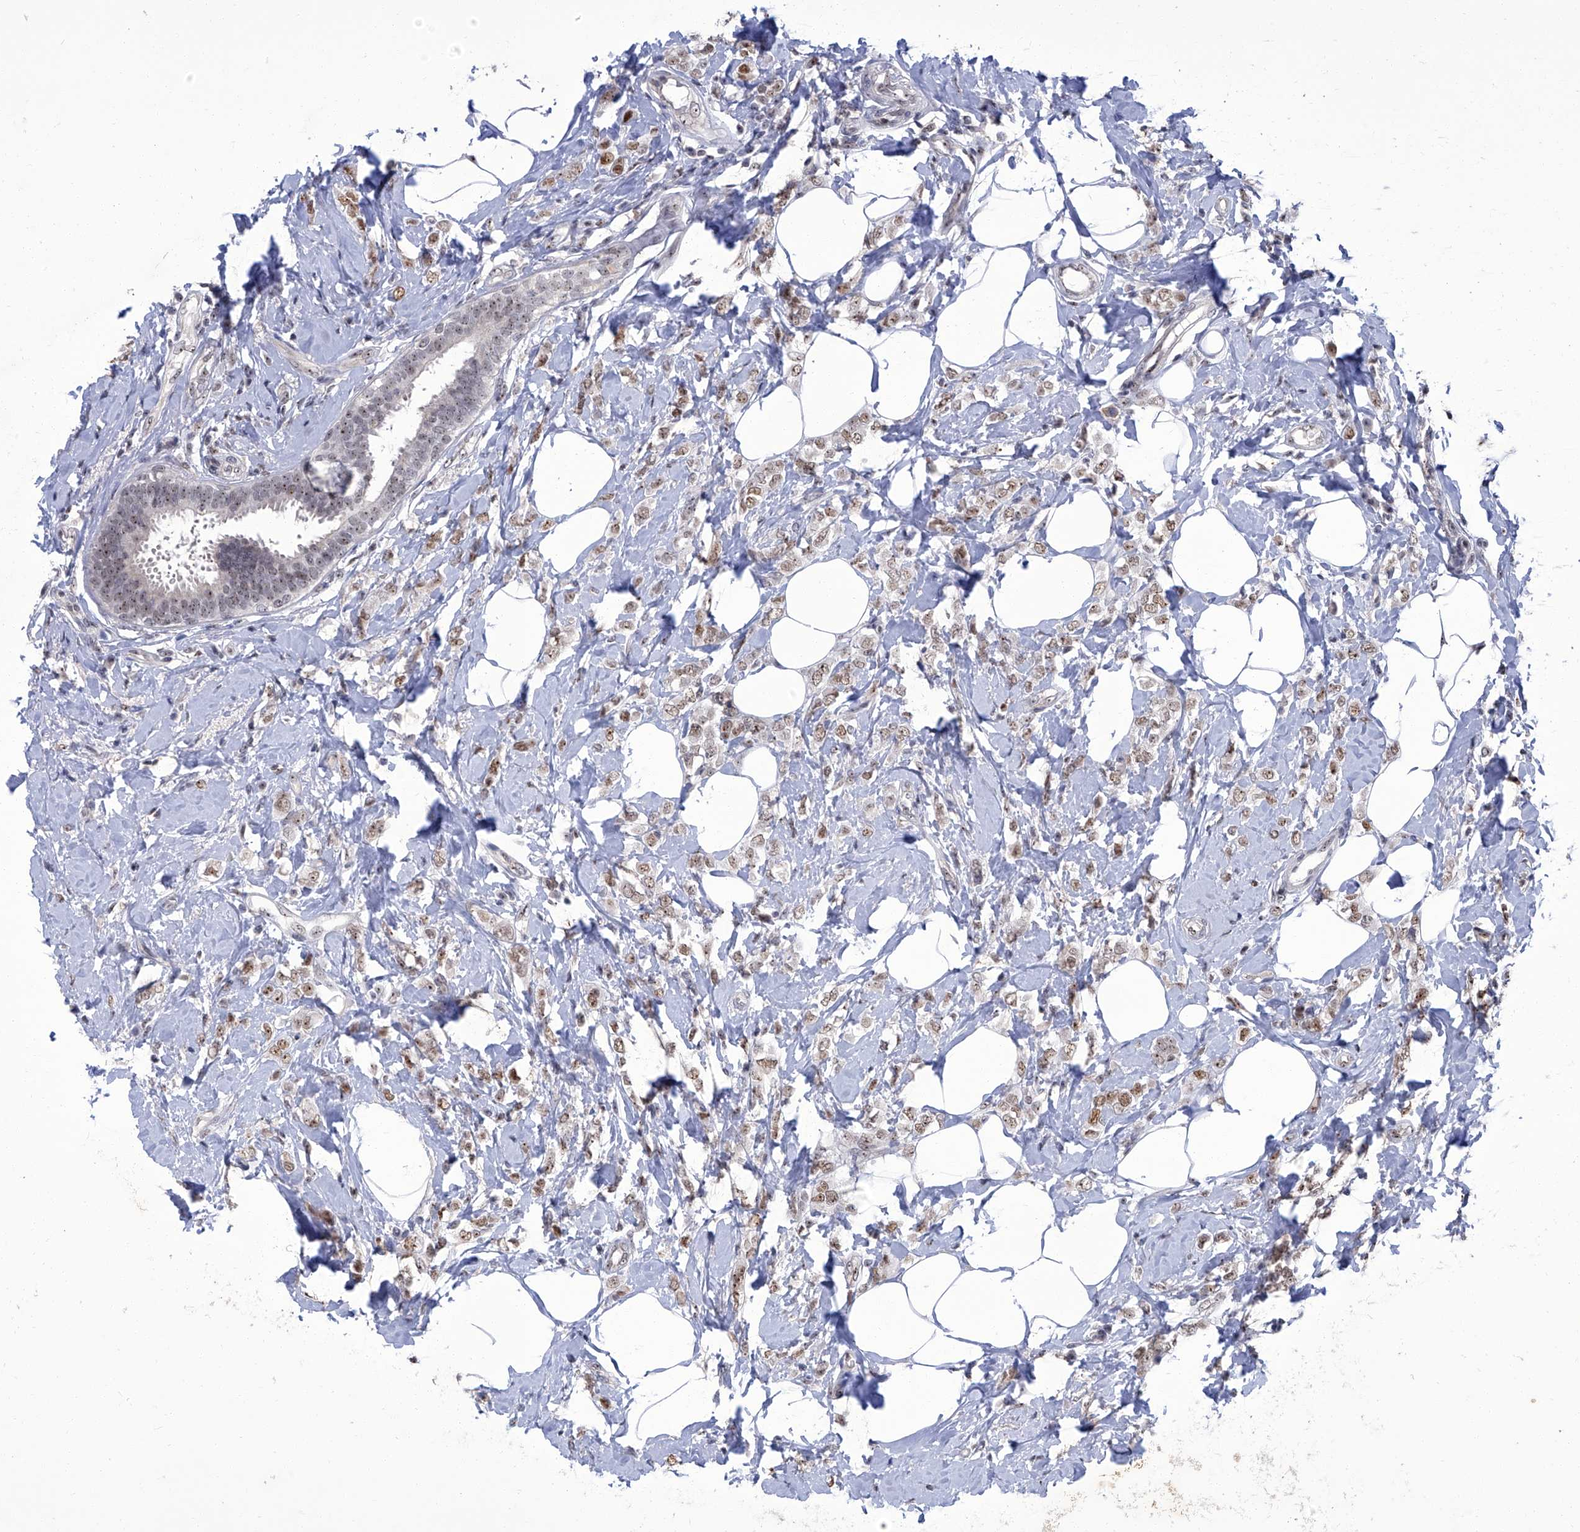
{"staining": {"intensity": "moderate", "quantity": ">75%", "location": "nuclear"}, "tissue": "breast cancer", "cell_type": "Tumor cells", "image_type": "cancer", "snomed": [{"axis": "morphology", "description": "Lobular carcinoma"}, {"axis": "topography", "description": "Breast"}], "caption": "Breast lobular carcinoma stained for a protein (brown) reveals moderate nuclear positive expression in about >75% of tumor cells.", "gene": "CMTR1", "patient": {"sex": "female", "age": 47}}